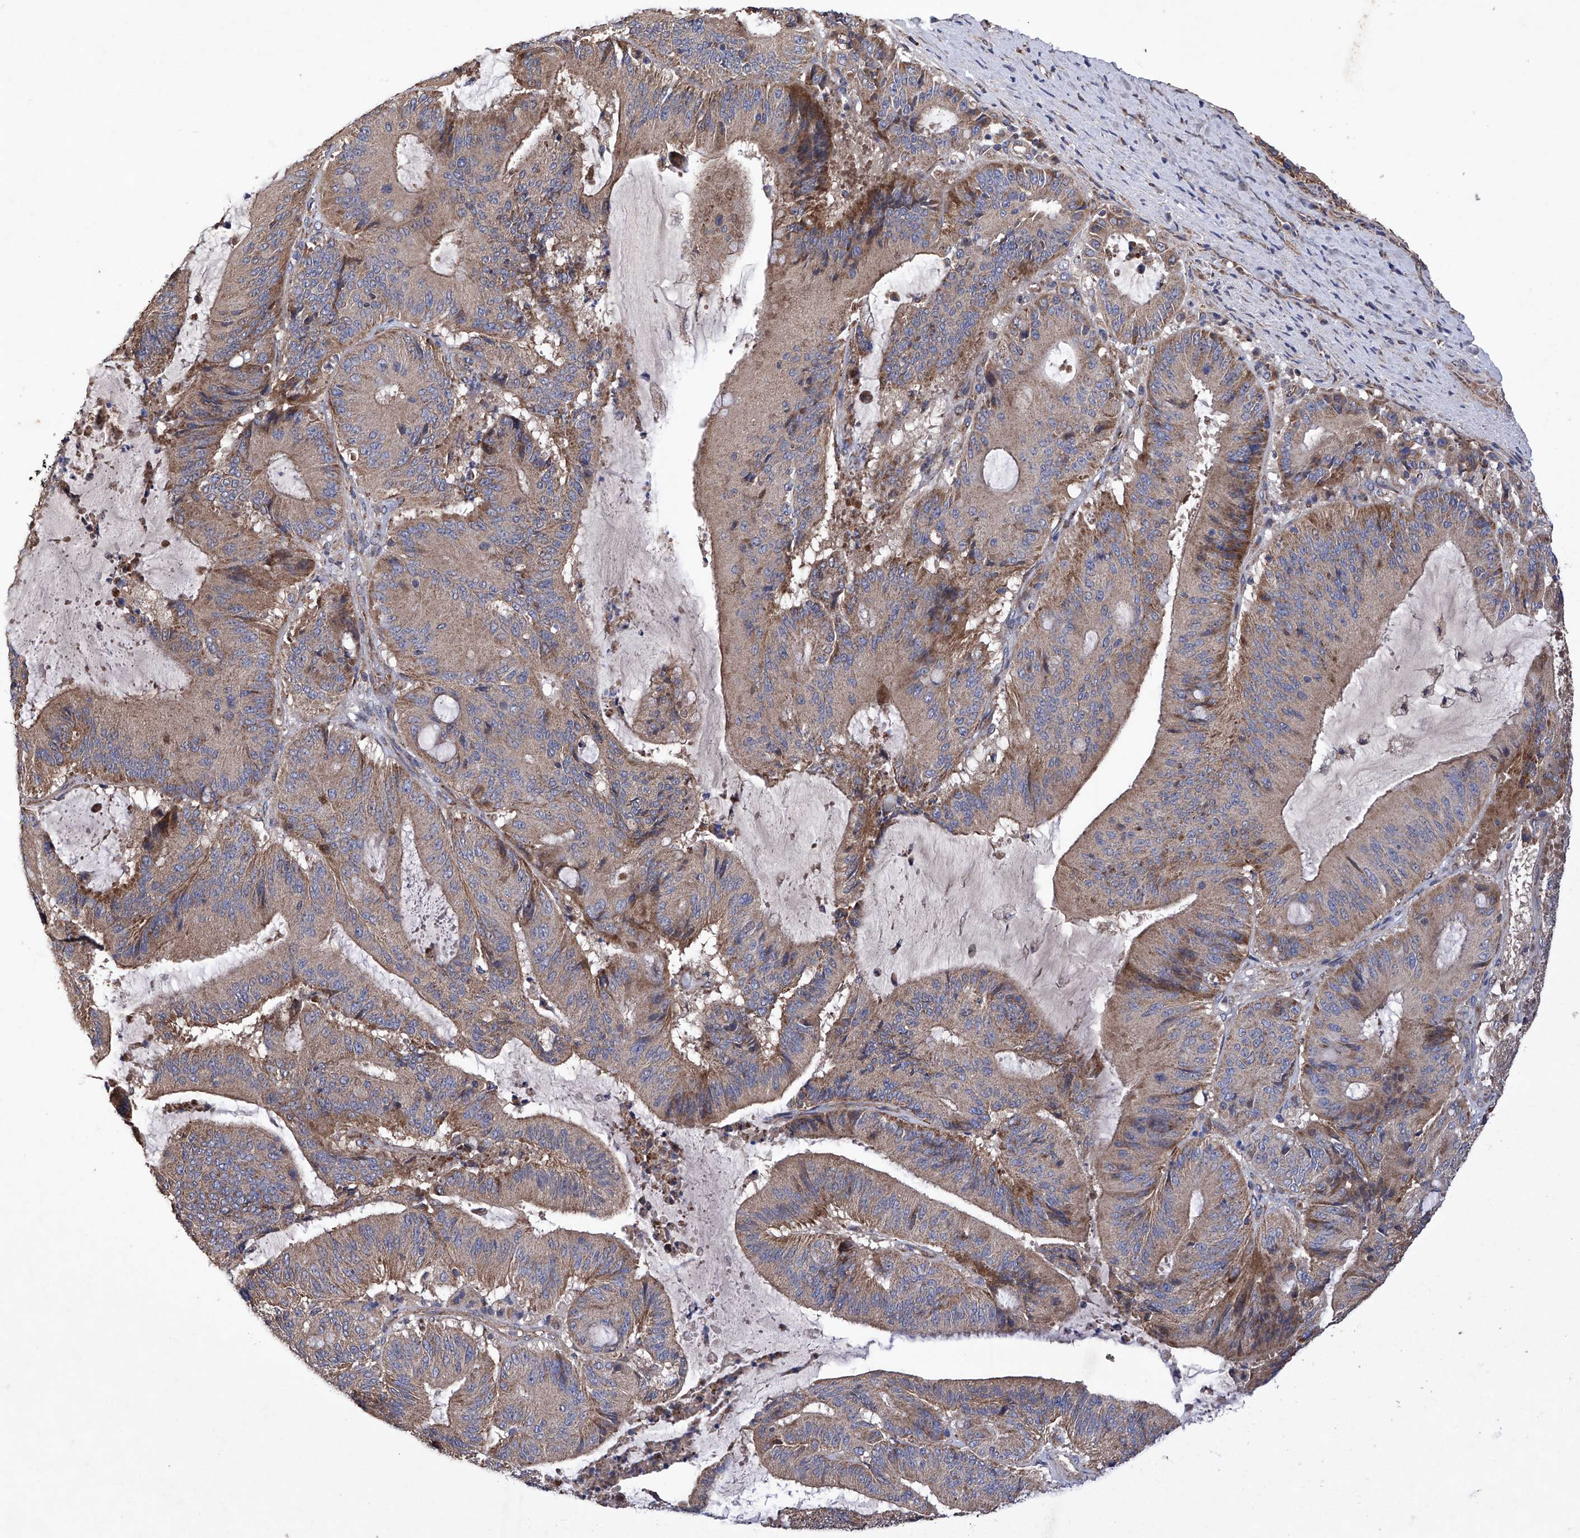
{"staining": {"intensity": "weak", "quantity": ">75%", "location": "cytoplasmic/membranous"}, "tissue": "liver cancer", "cell_type": "Tumor cells", "image_type": "cancer", "snomed": [{"axis": "morphology", "description": "Normal tissue, NOS"}, {"axis": "morphology", "description": "Cholangiocarcinoma"}, {"axis": "topography", "description": "Liver"}, {"axis": "topography", "description": "Peripheral nerve tissue"}], "caption": "High-magnification brightfield microscopy of liver cancer (cholangiocarcinoma) stained with DAB (brown) and counterstained with hematoxylin (blue). tumor cells exhibit weak cytoplasmic/membranous positivity is seen in approximately>75% of cells. (DAB (3,3'-diaminobenzidine) IHC, brown staining for protein, blue staining for nuclei).", "gene": "EFCAB2", "patient": {"sex": "female", "age": 73}}